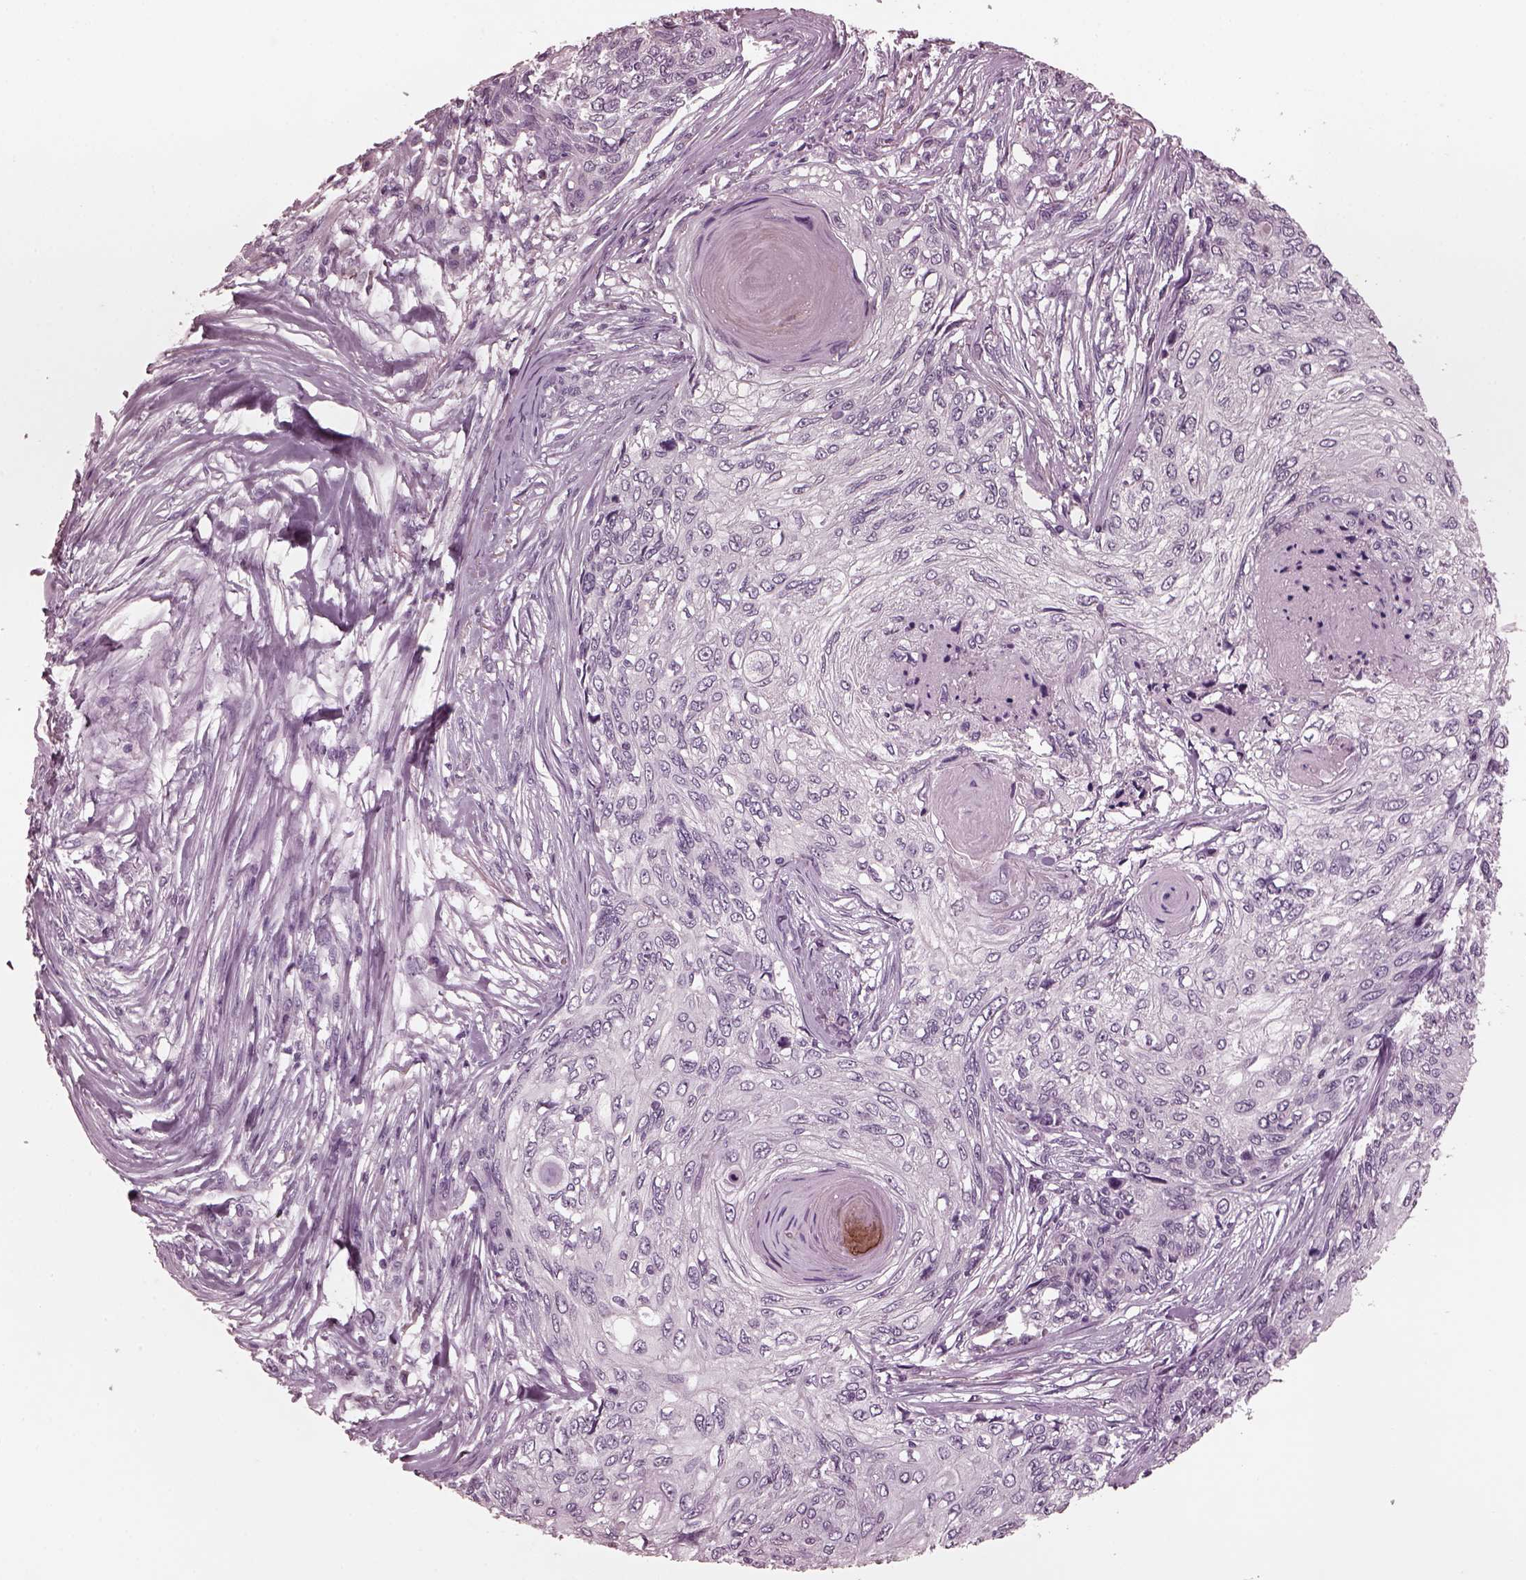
{"staining": {"intensity": "negative", "quantity": "none", "location": "none"}, "tissue": "skin cancer", "cell_type": "Tumor cells", "image_type": "cancer", "snomed": [{"axis": "morphology", "description": "Squamous cell carcinoma, NOS"}, {"axis": "topography", "description": "Skin"}], "caption": "High power microscopy photomicrograph of an immunohistochemistry (IHC) image of skin cancer, revealing no significant expression in tumor cells. (DAB immunohistochemistry with hematoxylin counter stain).", "gene": "CGA", "patient": {"sex": "male", "age": 92}}